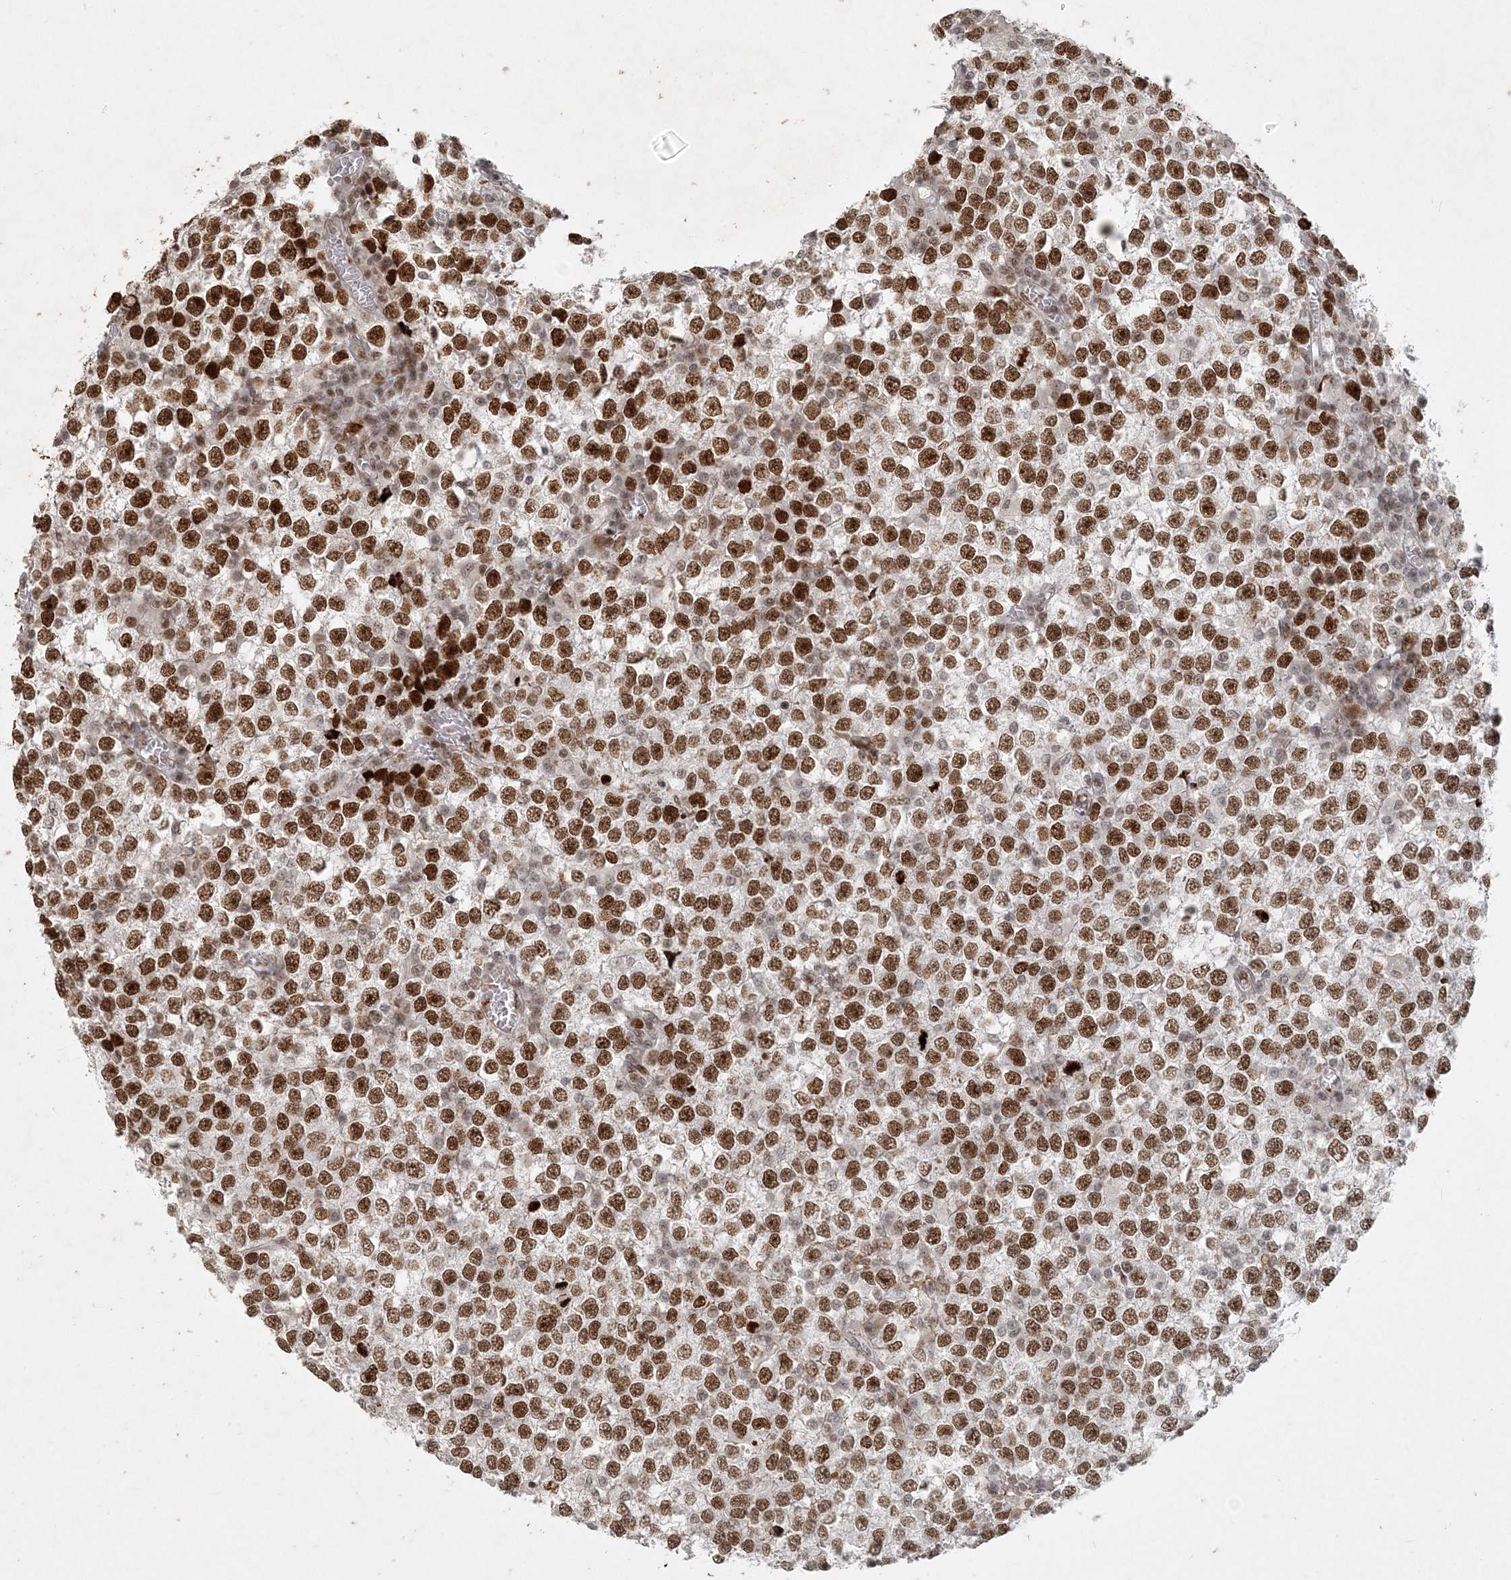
{"staining": {"intensity": "strong", "quantity": ">75%", "location": "nuclear"}, "tissue": "testis cancer", "cell_type": "Tumor cells", "image_type": "cancer", "snomed": [{"axis": "morphology", "description": "Seminoma, NOS"}, {"axis": "topography", "description": "Testis"}], "caption": "A high-resolution image shows IHC staining of testis cancer, which shows strong nuclear expression in approximately >75% of tumor cells.", "gene": "BAZ1B", "patient": {"sex": "male", "age": 65}}